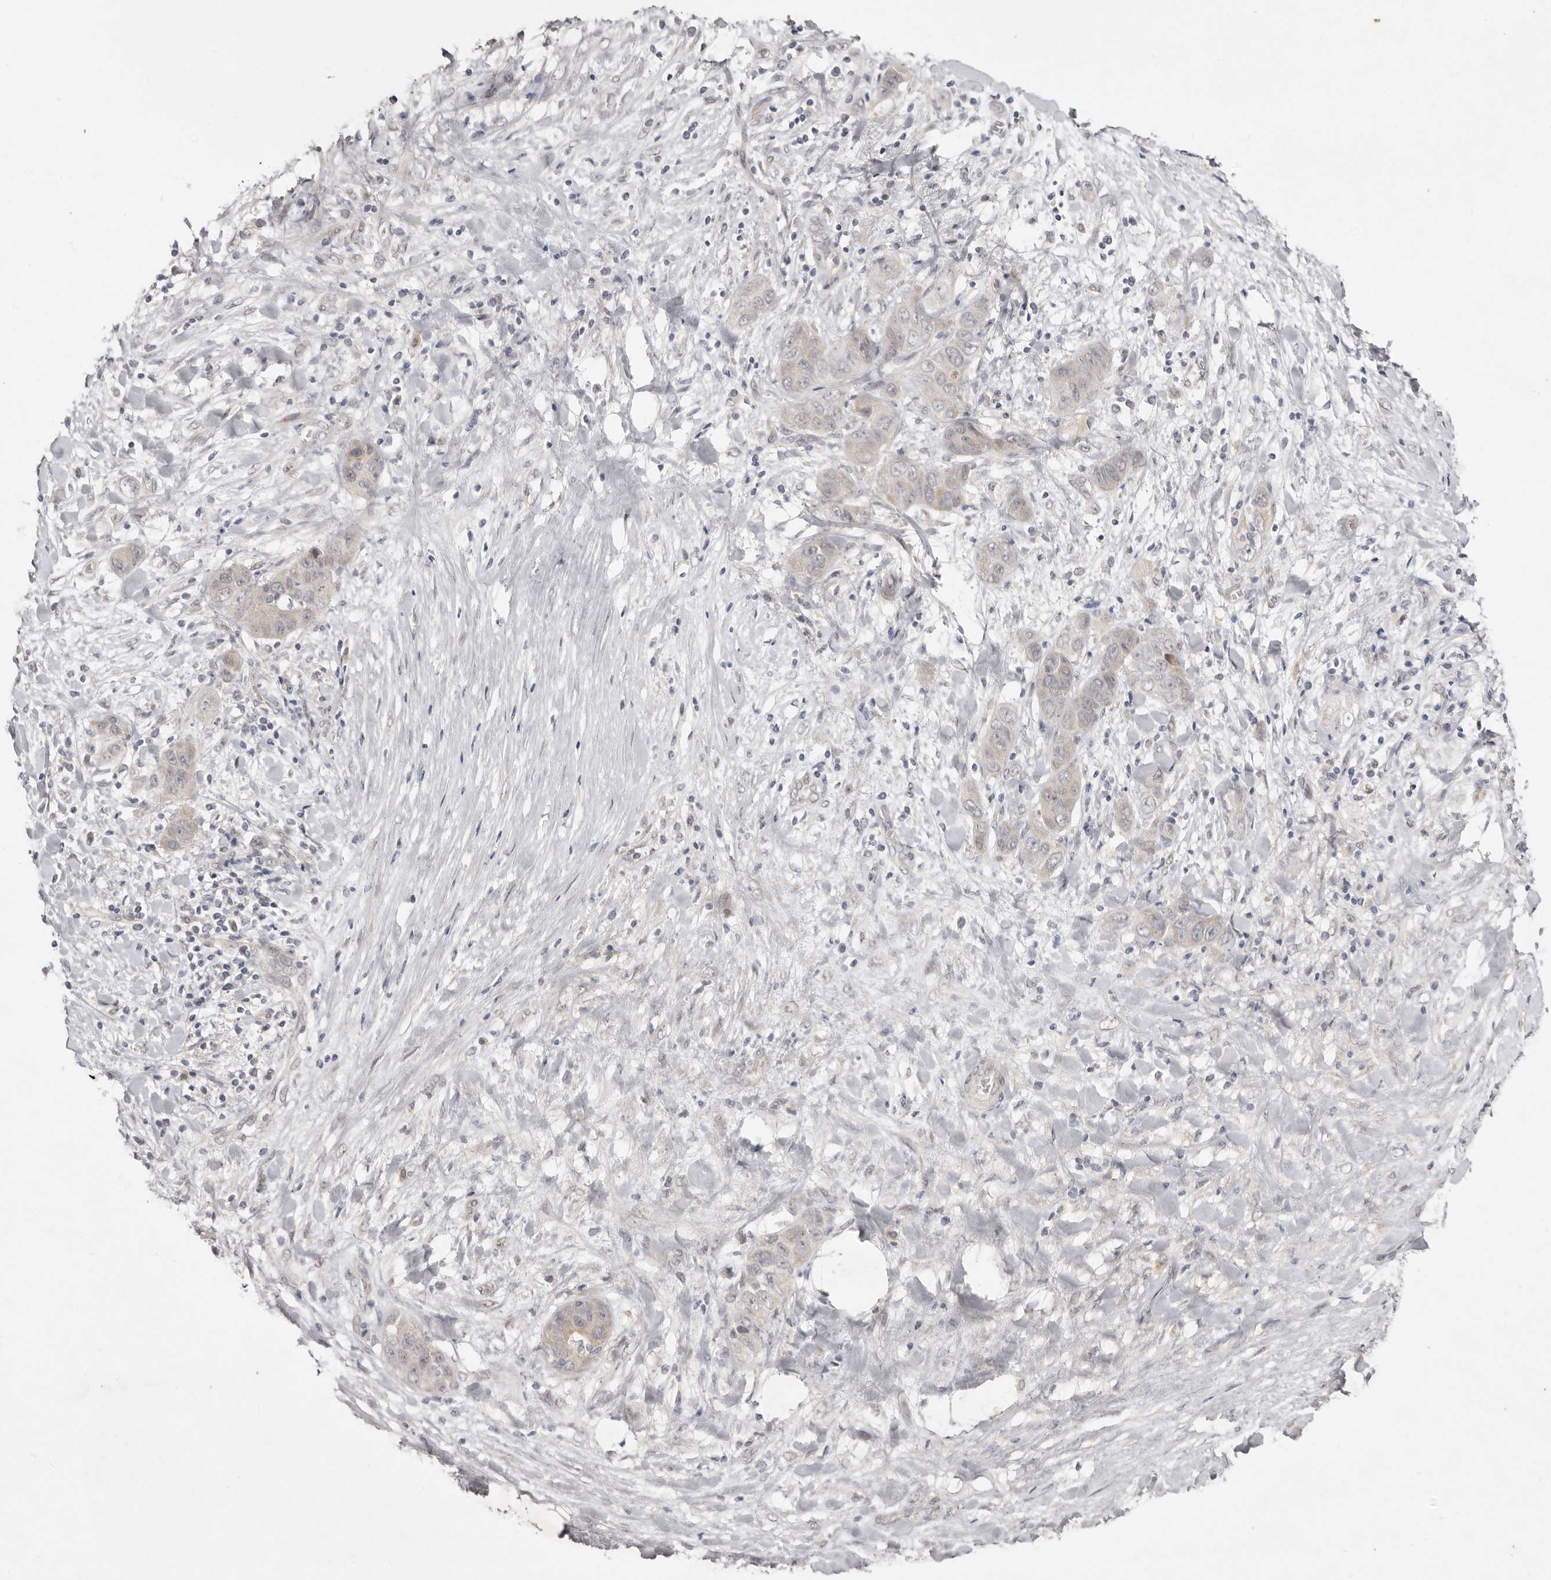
{"staining": {"intensity": "weak", "quantity": "<25%", "location": "cytoplasmic/membranous"}, "tissue": "liver cancer", "cell_type": "Tumor cells", "image_type": "cancer", "snomed": [{"axis": "morphology", "description": "Cholangiocarcinoma"}, {"axis": "topography", "description": "Liver"}], "caption": "This micrograph is of cholangiocarcinoma (liver) stained with IHC to label a protein in brown with the nuclei are counter-stained blue. There is no positivity in tumor cells. (Immunohistochemistry (ihc), brightfield microscopy, high magnification).", "gene": "NSUN4", "patient": {"sex": "female", "age": 52}}